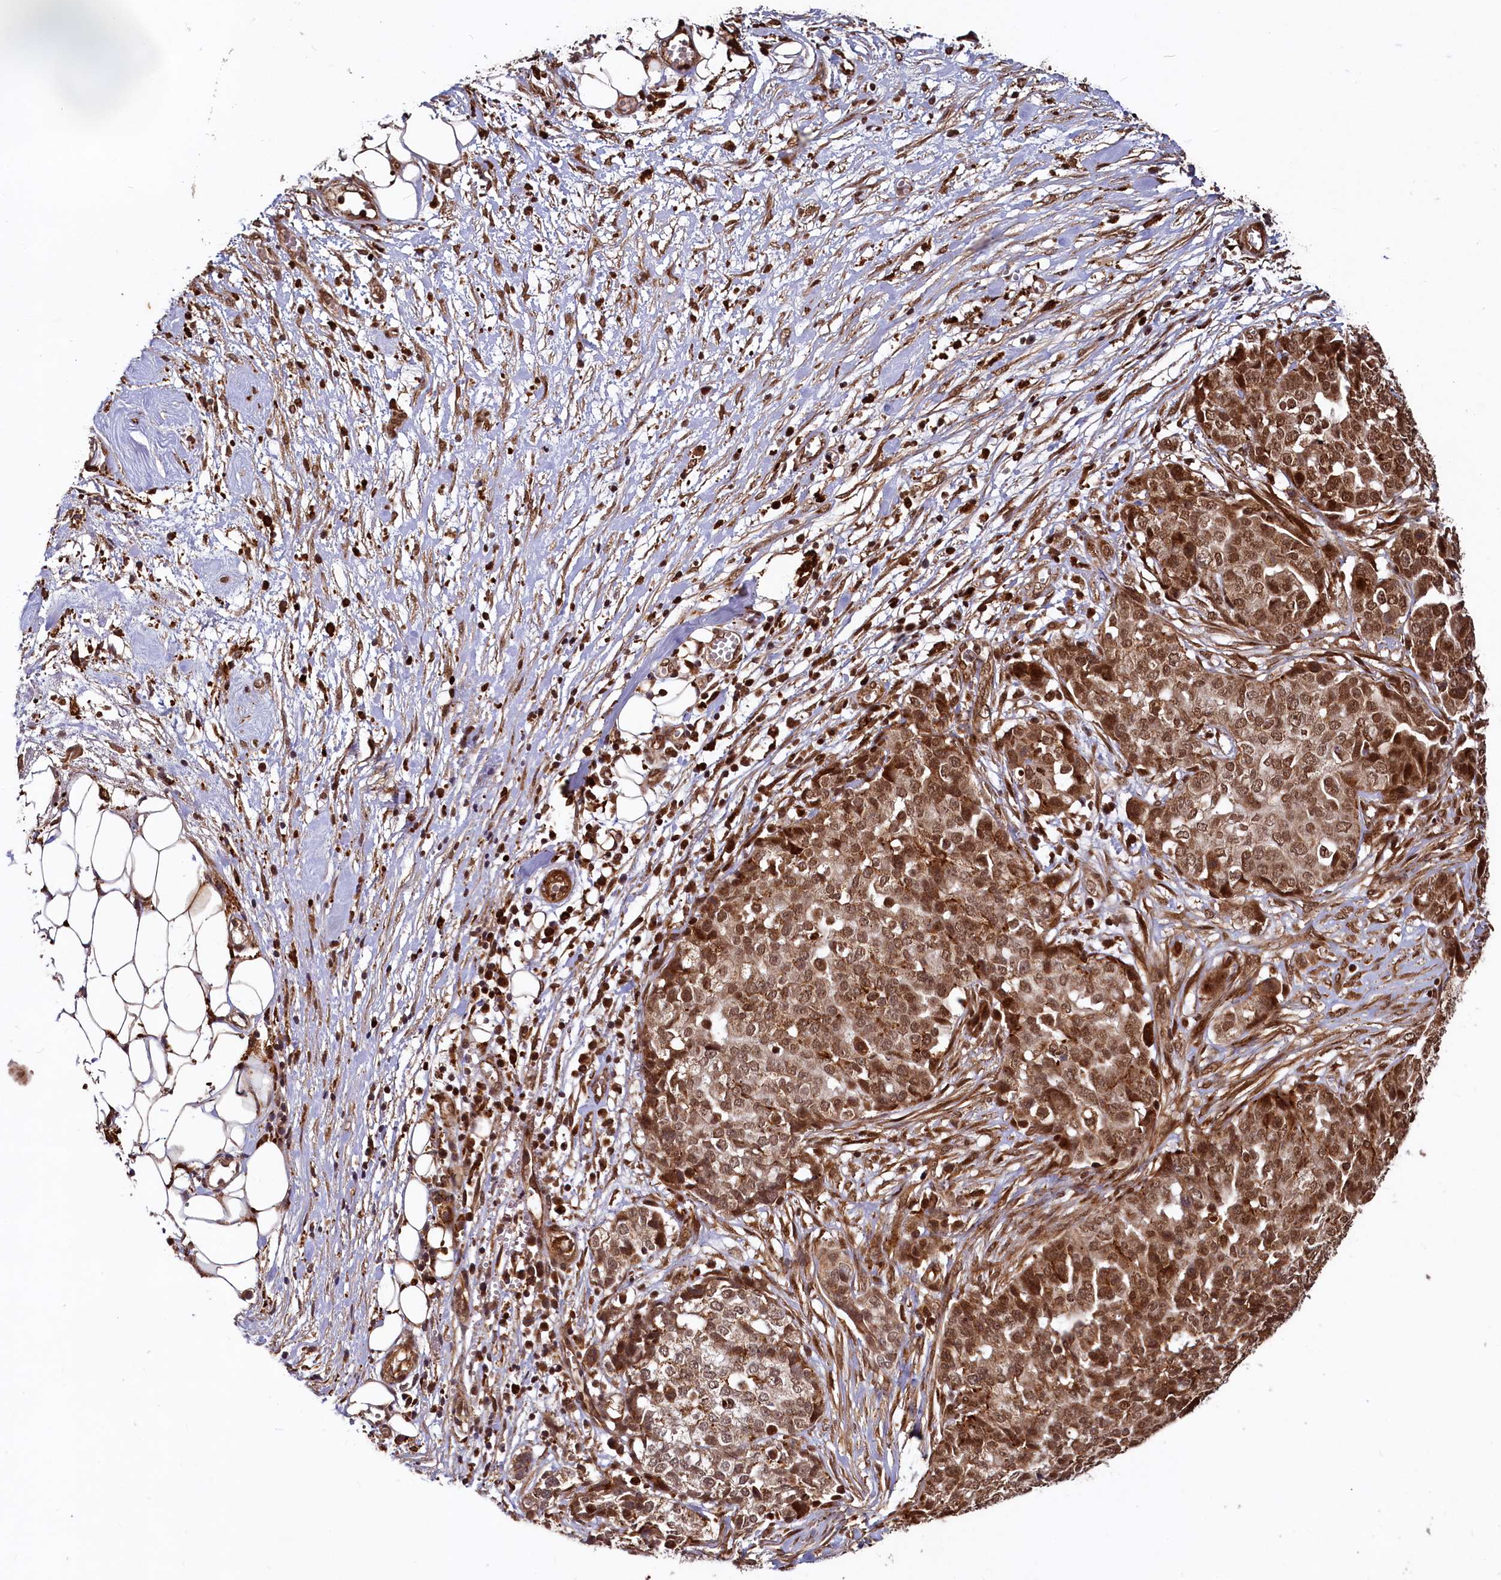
{"staining": {"intensity": "moderate", "quantity": ">75%", "location": "cytoplasmic/membranous,nuclear"}, "tissue": "ovarian cancer", "cell_type": "Tumor cells", "image_type": "cancer", "snomed": [{"axis": "morphology", "description": "Cystadenocarcinoma, serous, NOS"}, {"axis": "topography", "description": "Soft tissue"}, {"axis": "topography", "description": "Ovary"}], "caption": "Human ovarian cancer (serous cystadenocarcinoma) stained with a brown dye exhibits moderate cytoplasmic/membranous and nuclear positive expression in approximately >75% of tumor cells.", "gene": "TRIM23", "patient": {"sex": "female", "age": 57}}